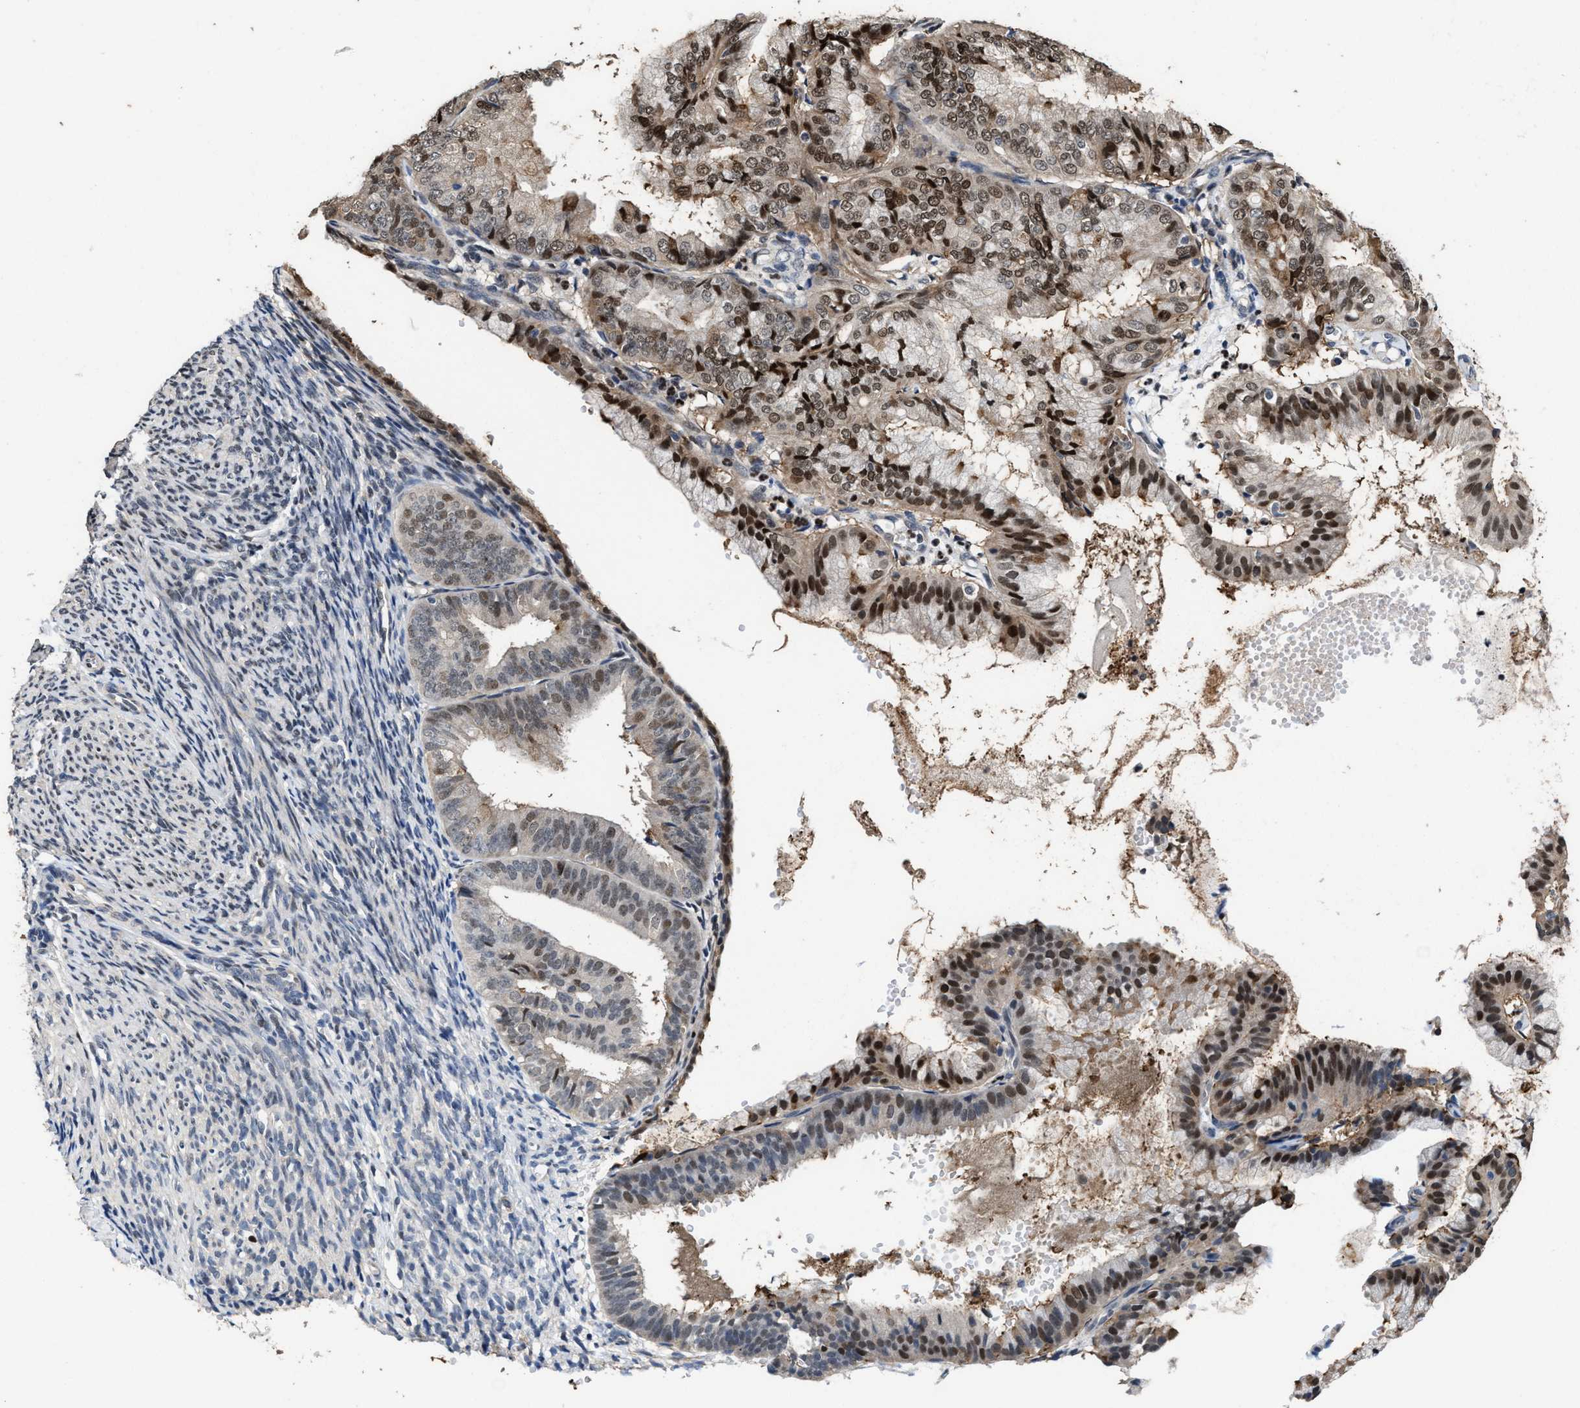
{"staining": {"intensity": "moderate", "quantity": ">75%", "location": "cytoplasmic/membranous,nuclear"}, "tissue": "endometrial cancer", "cell_type": "Tumor cells", "image_type": "cancer", "snomed": [{"axis": "morphology", "description": "Adenocarcinoma, NOS"}, {"axis": "topography", "description": "Endometrium"}], "caption": "A photomicrograph showing moderate cytoplasmic/membranous and nuclear staining in approximately >75% of tumor cells in endometrial adenocarcinoma, as visualized by brown immunohistochemical staining.", "gene": "ZNF20", "patient": {"sex": "female", "age": 63}}